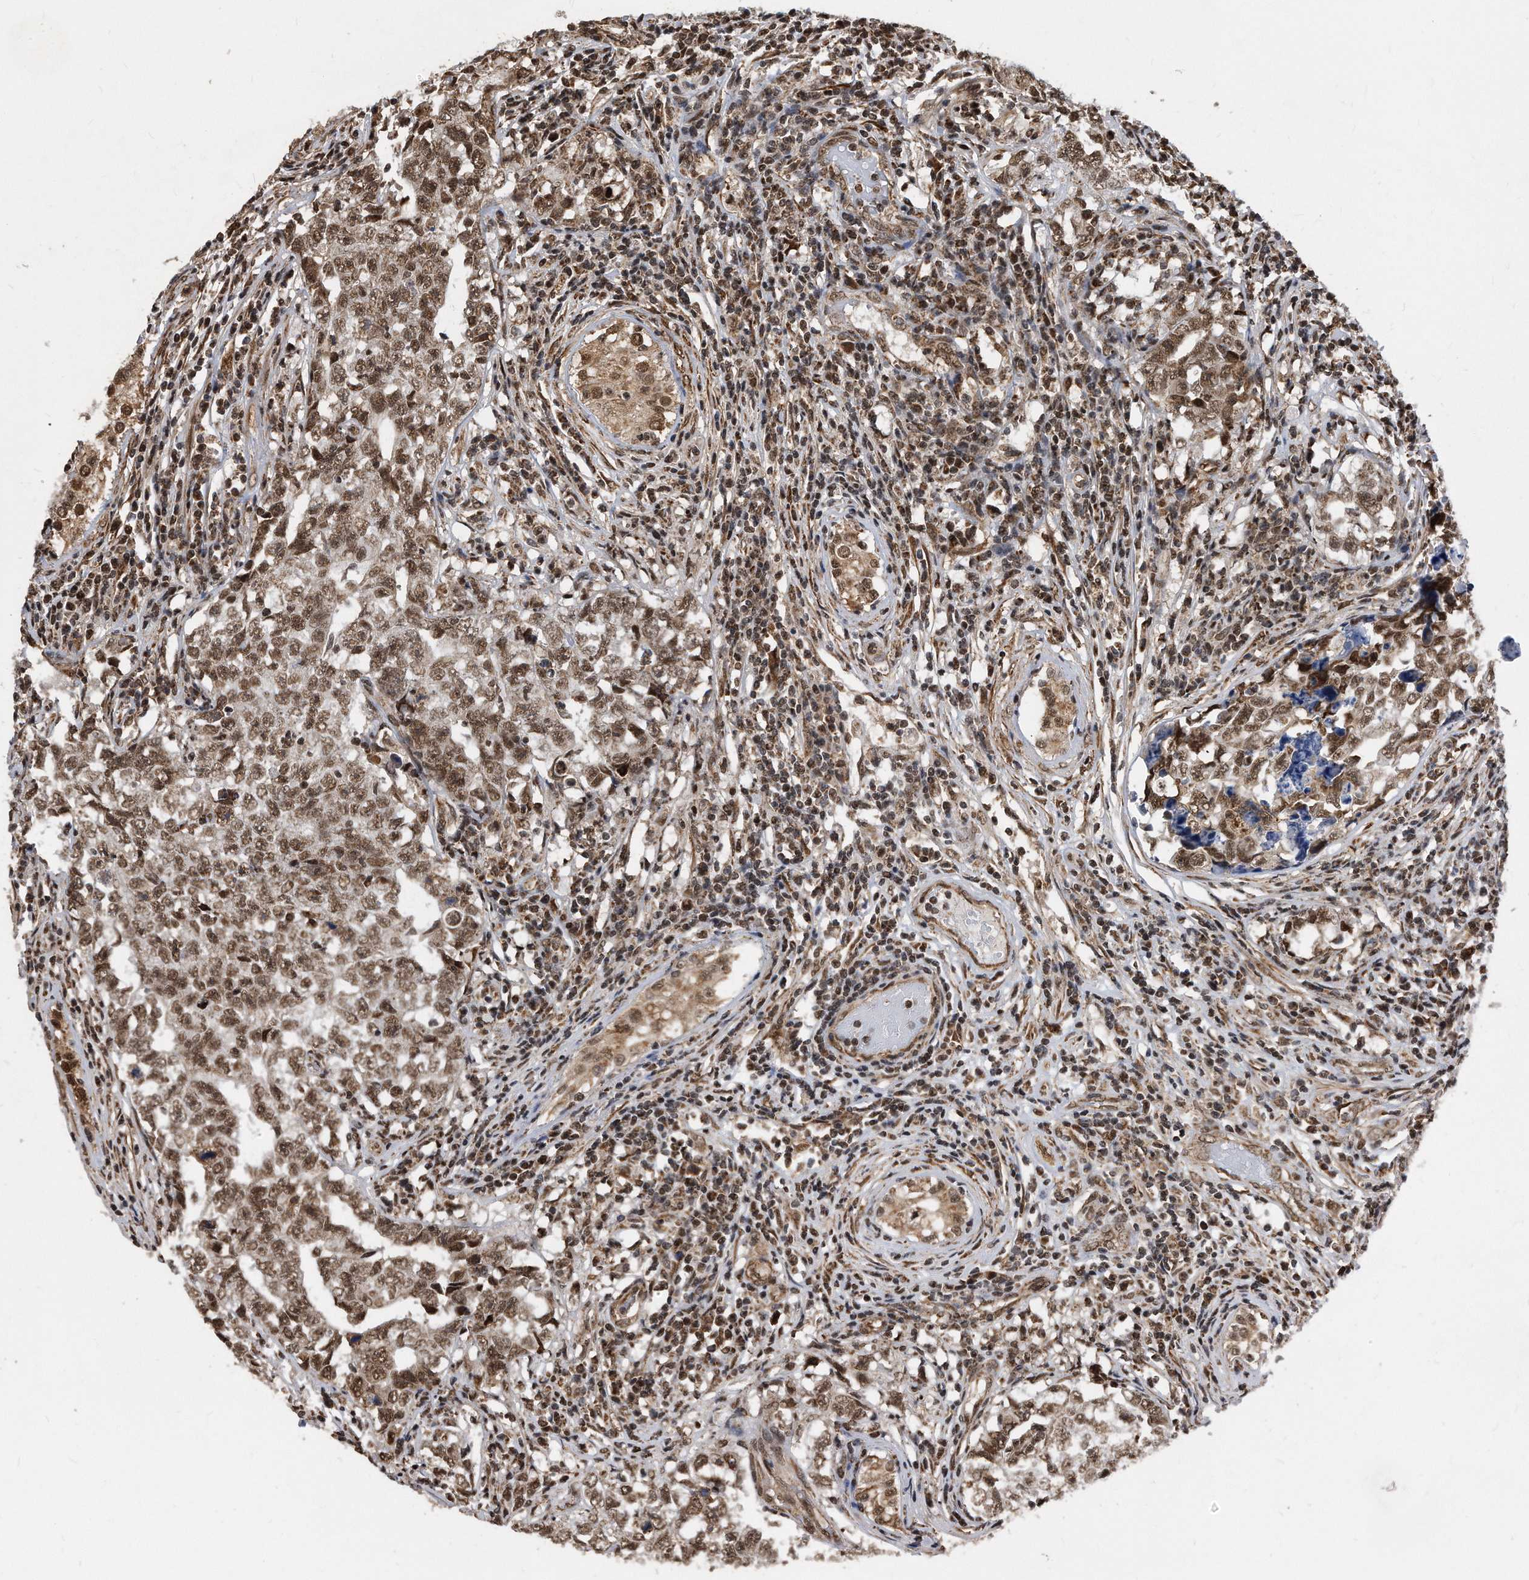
{"staining": {"intensity": "moderate", "quantity": ">75%", "location": "nuclear"}, "tissue": "testis cancer", "cell_type": "Tumor cells", "image_type": "cancer", "snomed": [{"axis": "morphology", "description": "Carcinoma, Embryonal, NOS"}, {"axis": "topography", "description": "Testis"}], "caption": "Immunohistochemical staining of testis cancer demonstrates medium levels of moderate nuclear protein positivity in about >75% of tumor cells.", "gene": "DUSP22", "patient": {"sex": "male", "age": 26}}